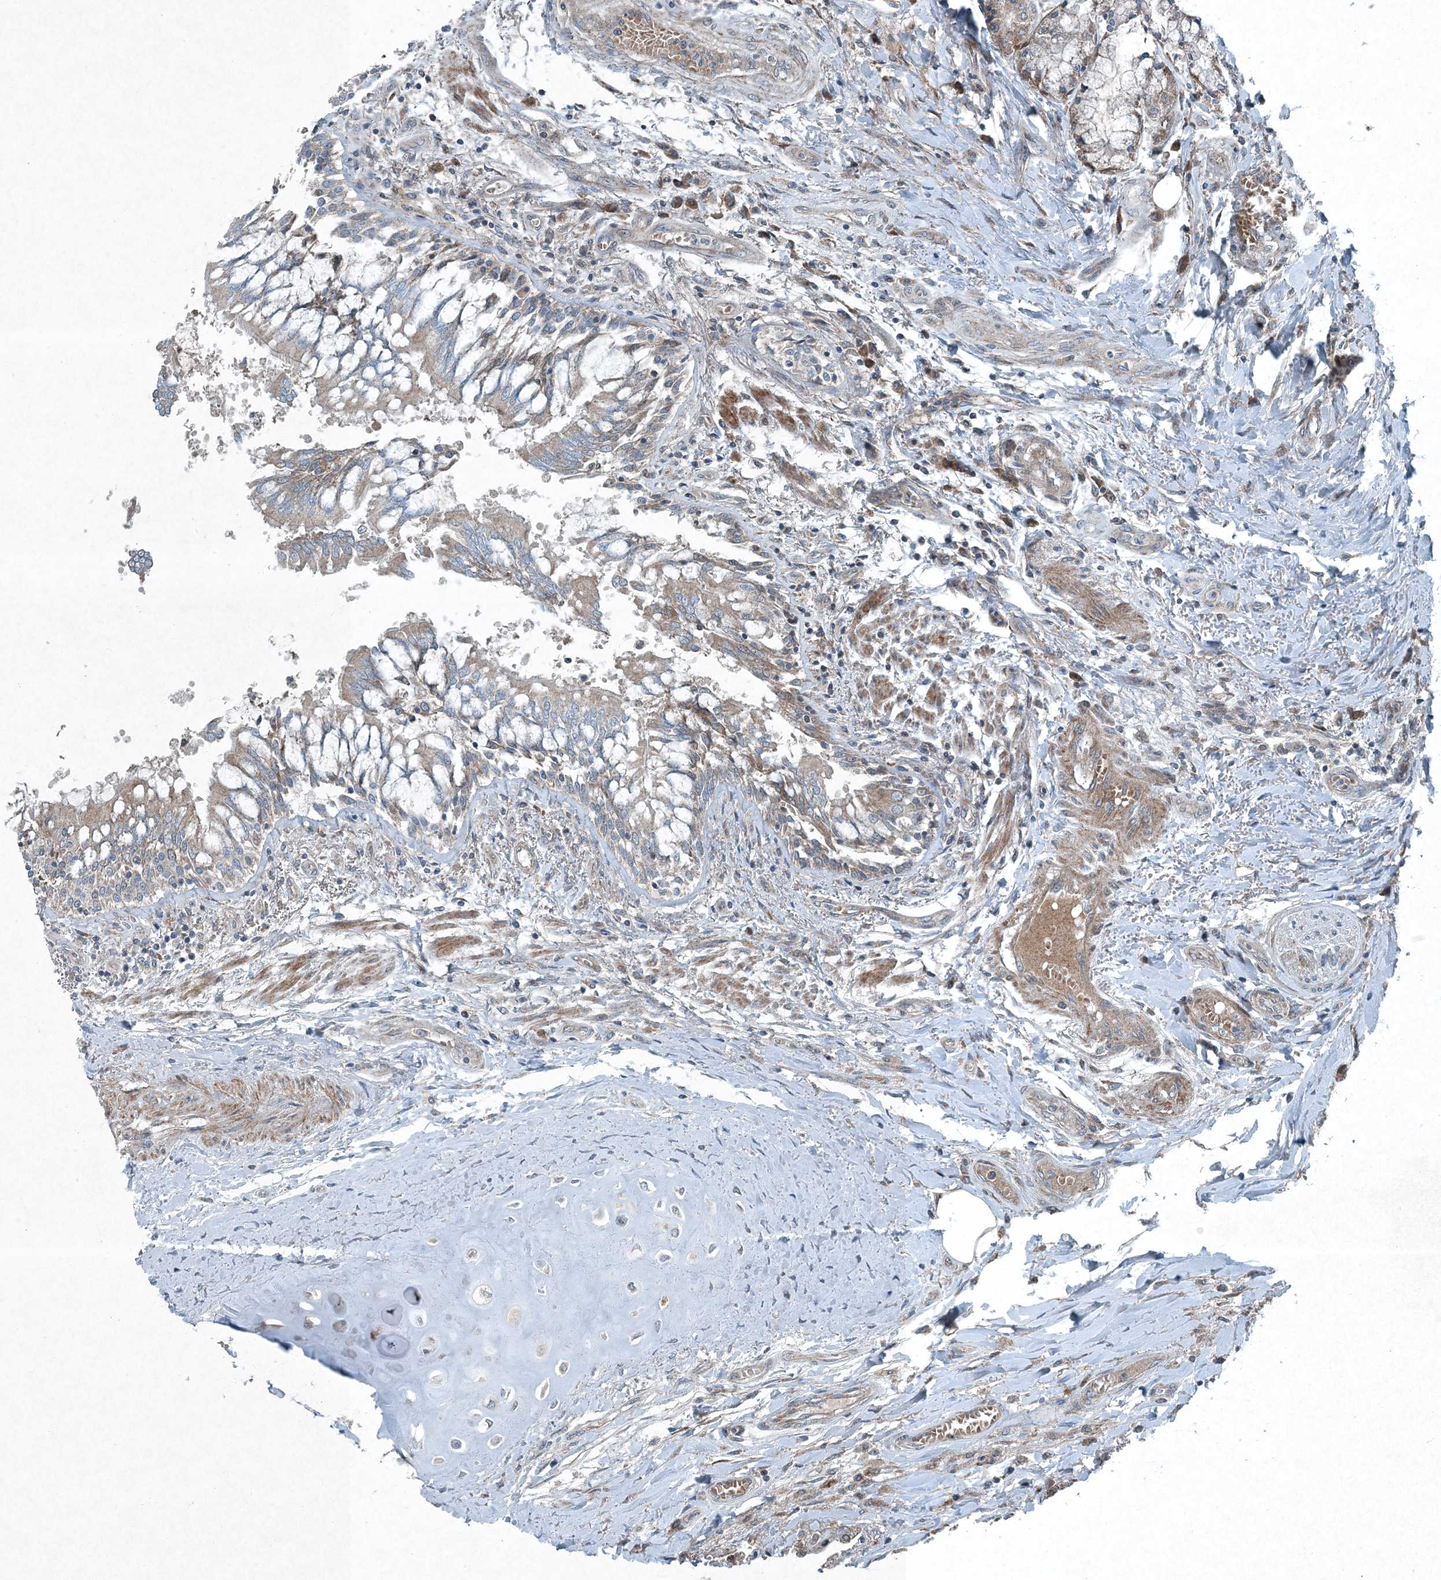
{"staining": {"intensity": "weak", "quantity": "<25%", "location": "cytoplasmic/membranous"}, "tissue": "lung", "cell_type": "Alveolar cells", "image_type": "normal", "snomed": [{"axis": "morphology", "description": "Normal tissue, NOS"}, {"axis": "topography", "description": "Bronchus"}, {"axis": "topography", "description": "Lung"}], "caption": "A photomicrograph of lung stained for a protein shows no brown staining in alveolar cells. (DAB immunohistochemistry with hematoxylin counter stain).", "gene": "APOM", "patient": {"sex": "female", "age": 49}}